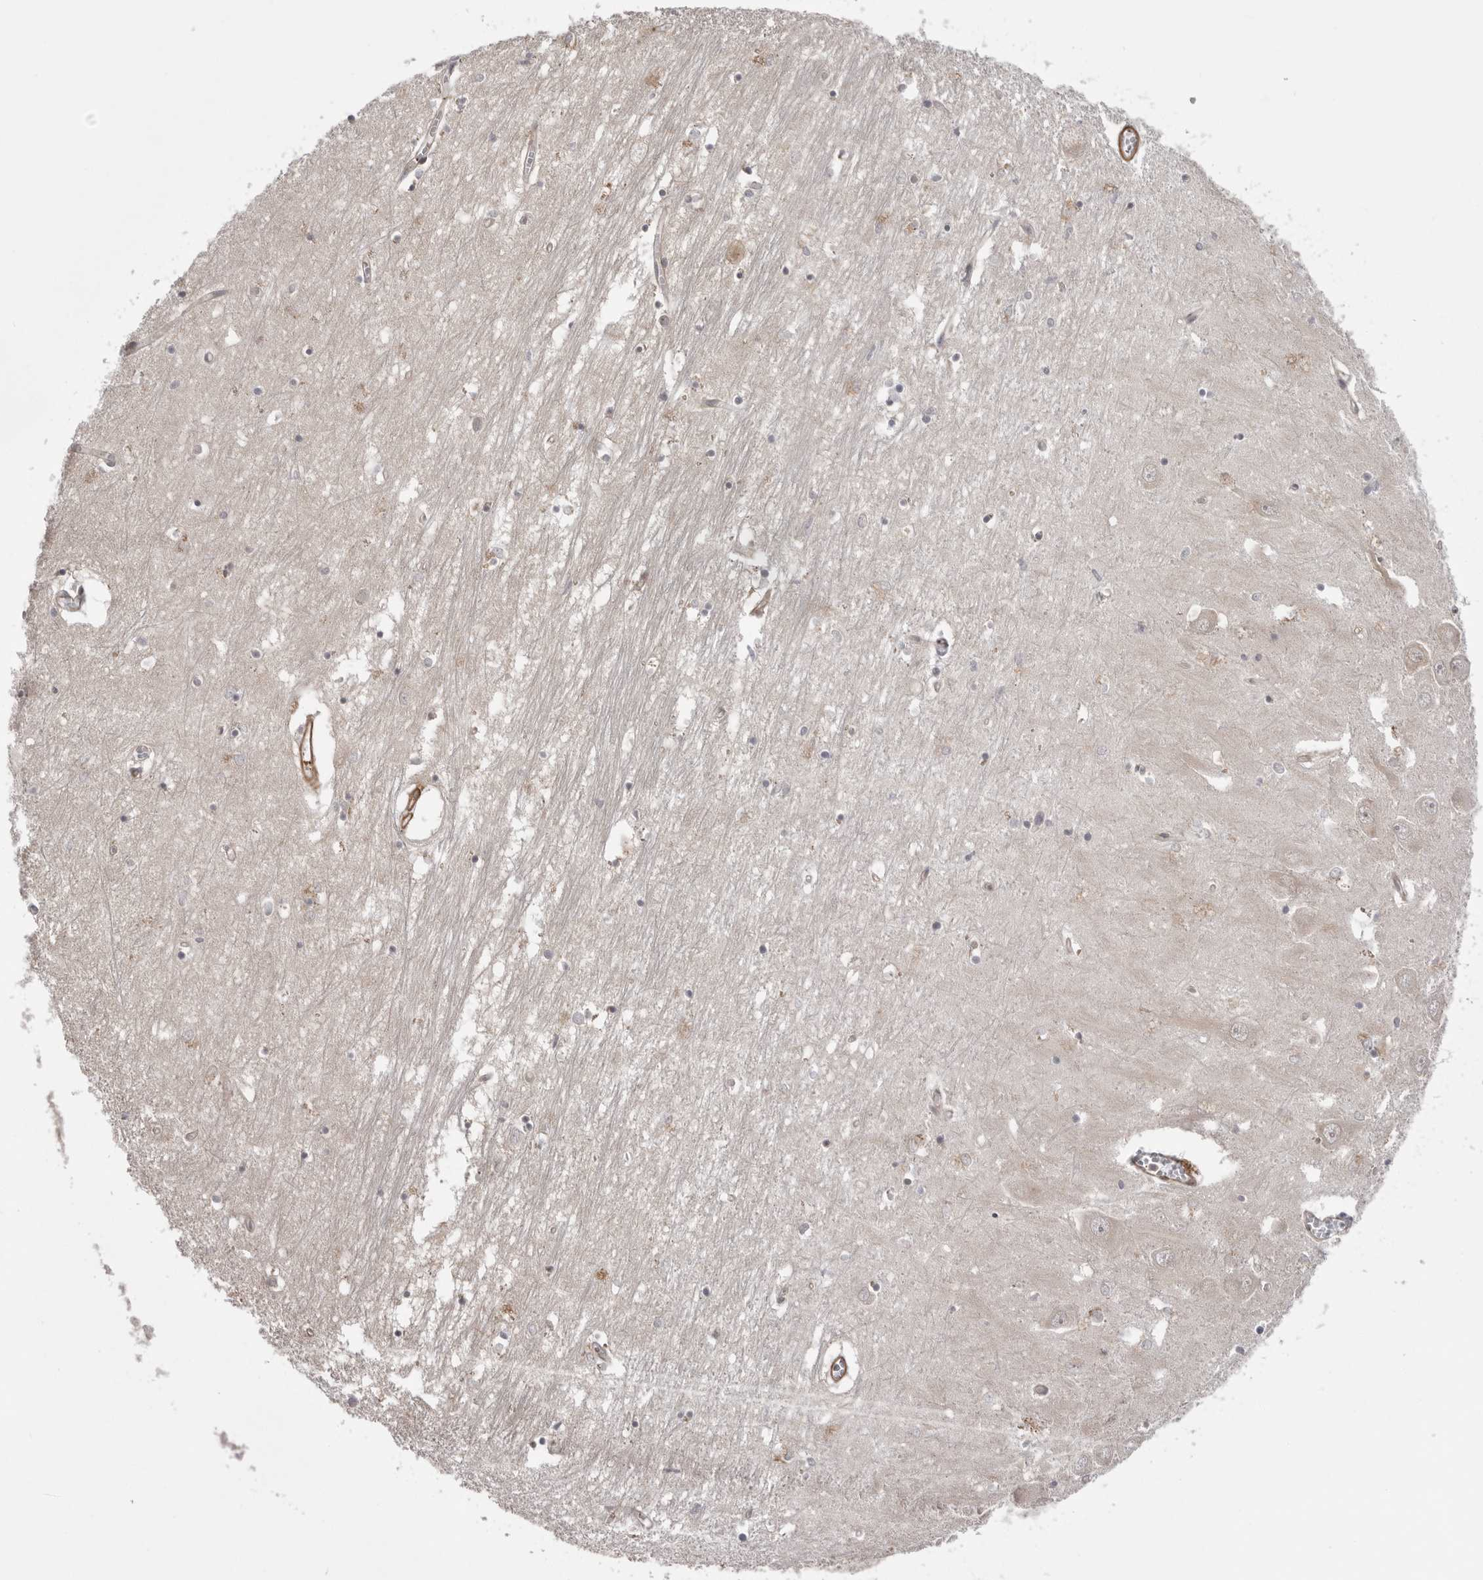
{"staining": {"intensity": "negative", "quantity": "none", "location": "none"}, "tissue": "hippocampus", "cell_type": "Glial cells", "image_type": "normal", "snomed": [{"axis": "morphology", "description": "Normal tissue, NOS"}, {"axis": "topography", "description": "Hippocampus"}], "caption": "Micrograph shows no protein staining in glial cells of benign hippocampus. The staining was performed using DAB (3,3'-diaminobenzidine) to visualize the protein expression in brown, while the nuclei were stained in blue with hematoxylin (Magnification: 20x).", "gene": "SCP2", "patient": {"sex": "male", "age": 70}}